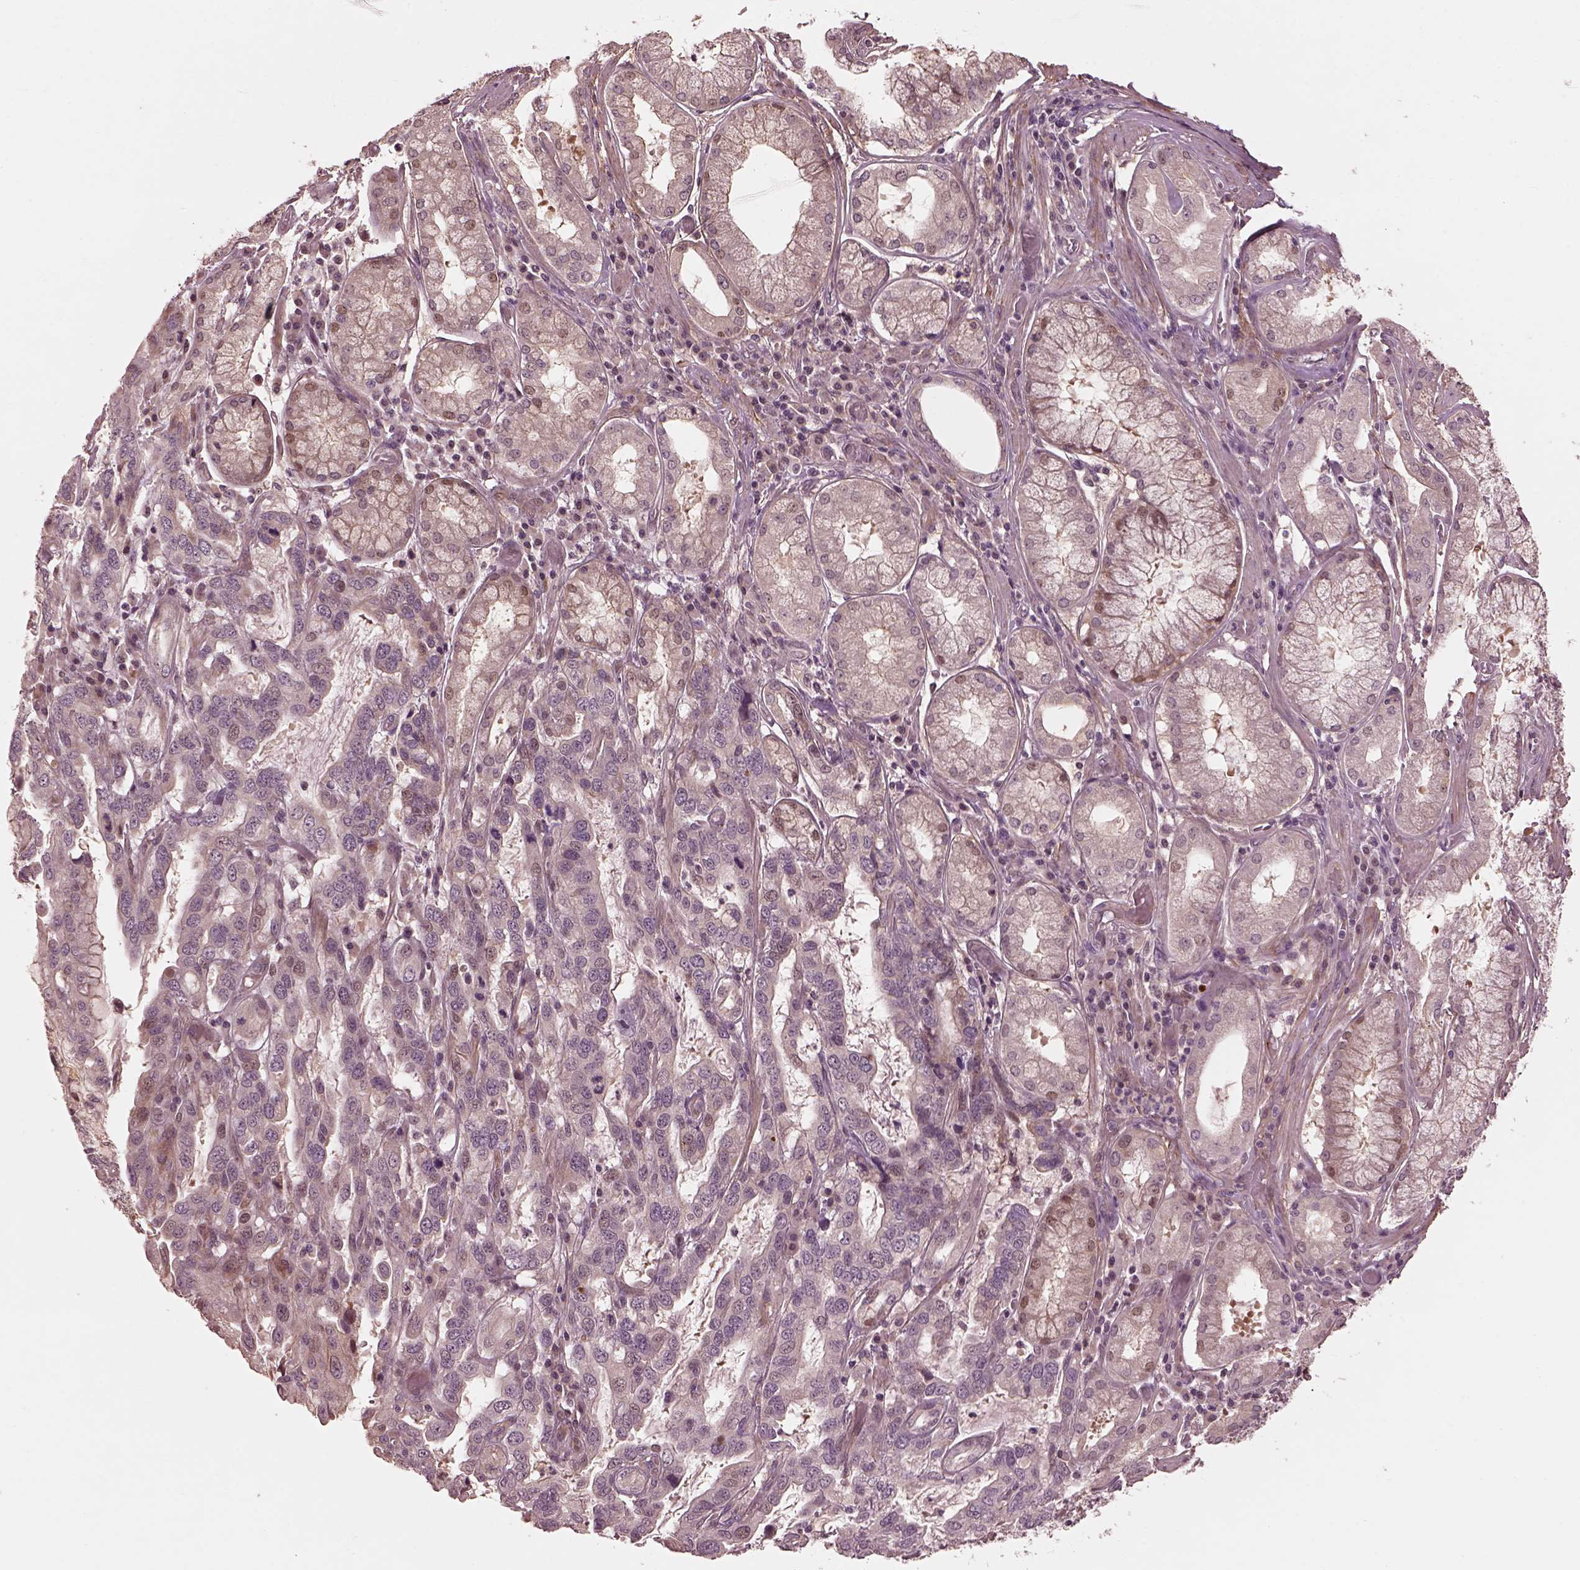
{"staining": {"intensity": "weak", "quantity": "<25%", "location": "cytoplasmic/membranous"}, "tissue": "stomach cancer", "cell_type": "Tumor cells", "image_type": "cancer", "snomed": [{"axis": "morphology", "description": "Adenocarcinoma, NOS"}, {"axis": "topography", "description": "Stomach, lower"}], "caption": "Tumor cells are negative for brown protein staining in stomach cancer. (Stains: DAB (3,3'-diaminobenzidine) immunohistochemistry (IHC) with hematoxylin counter stain, Microscopy: brightfield microscopy at high magnification).", "gene": "EFEMP1", "patient": {"sex": "female", "age": 76}}